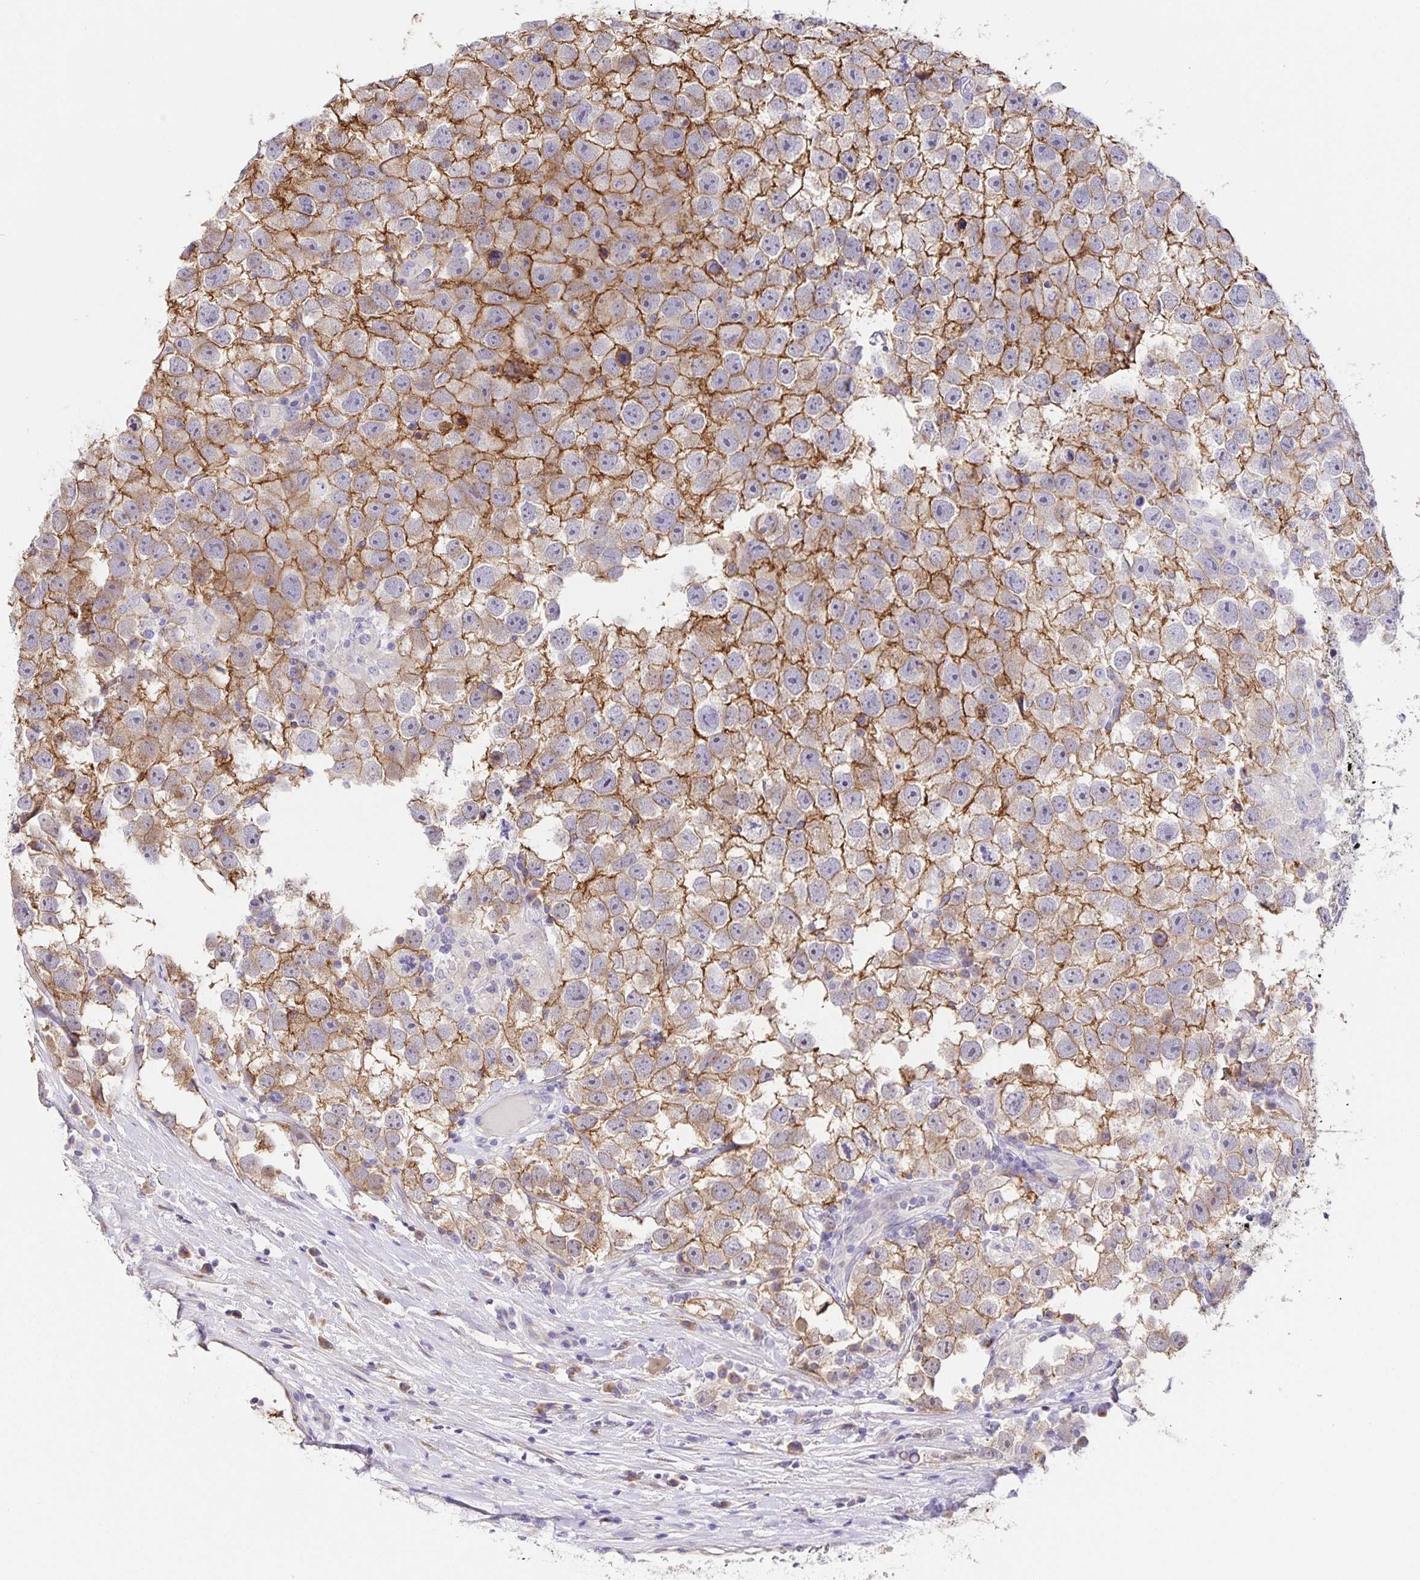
{"staining": {"intensity": "moderate", "quantity": "25%-75%", "location": "cytoplasmic/membranous"}, "tissue": "testis cancer", "cell_type": "Tumor cells", "image_type": "cancer", "snomed": [{"axis": "morphology", "description": "Seminoma, NOS"}, {"axis": "topography", "description": "Testis"}], "caption": "IHC micrograph of human seminoma (testis) stained for a protein (brown), which reveals medium levels of moderate cytoplasmic/membranous staining in about 25%-75% of tumor cells.", "gene": "PRR36", "patient": {"sex": "male", "age": 26}}